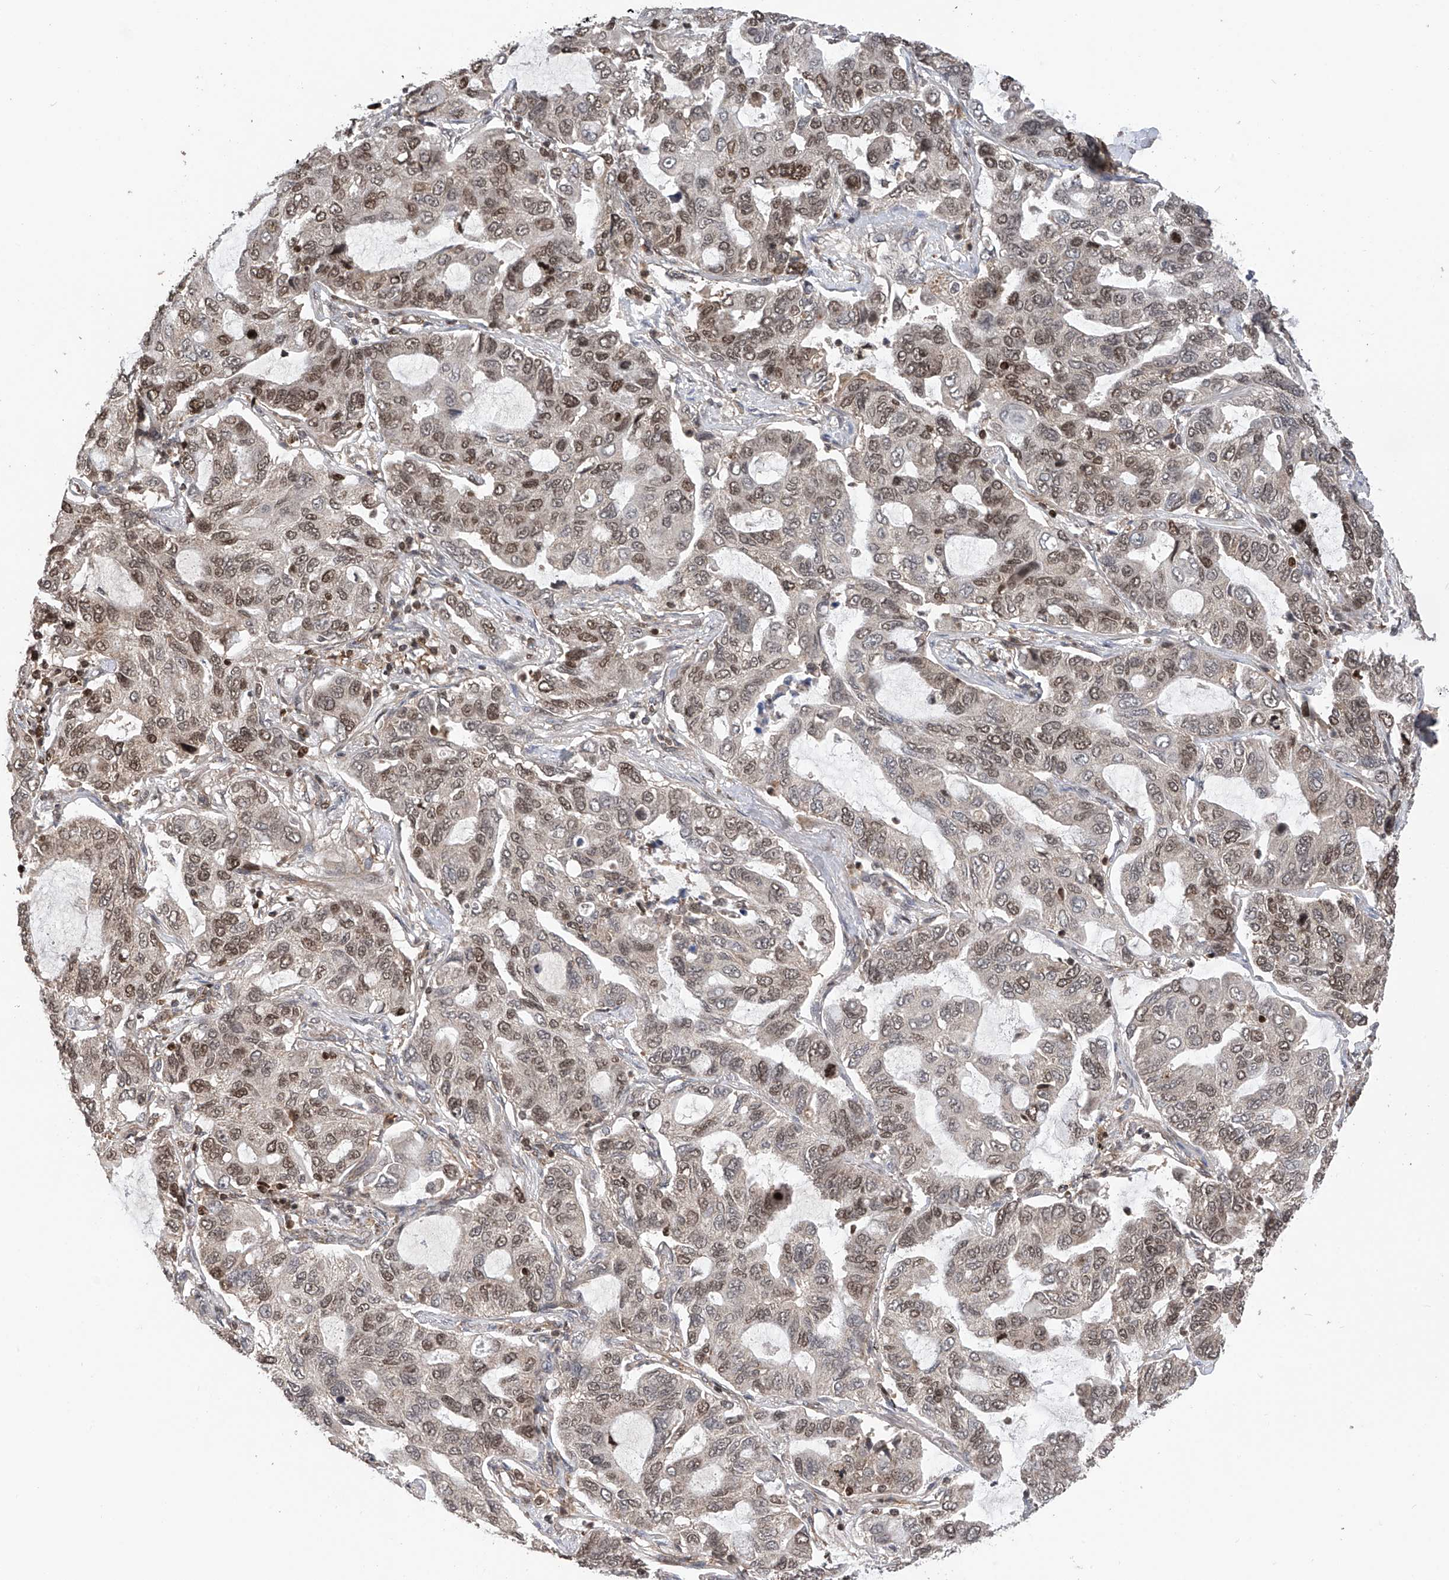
{"staining": {"intensity": "moderate", "quantity": "25%-75%", "location": "nuclear"}, "tissue": "lung cancer", "cell_type": "Tumor cells", "image_type": "cancer", "snomed": [{"axis": "morphology", "description": "Adenocarcinoma, NOS"}, {"axis": "topography", "description": "Lung"}], "caption": "Immunohistochemical staining of human lung adenocarcinoma displays medium levels of moderate nuclear positivity in approximately 25%-75% of tumor cells.", "gene": "DNAJC9", "patient": {"sex": "male", "age": 64}}